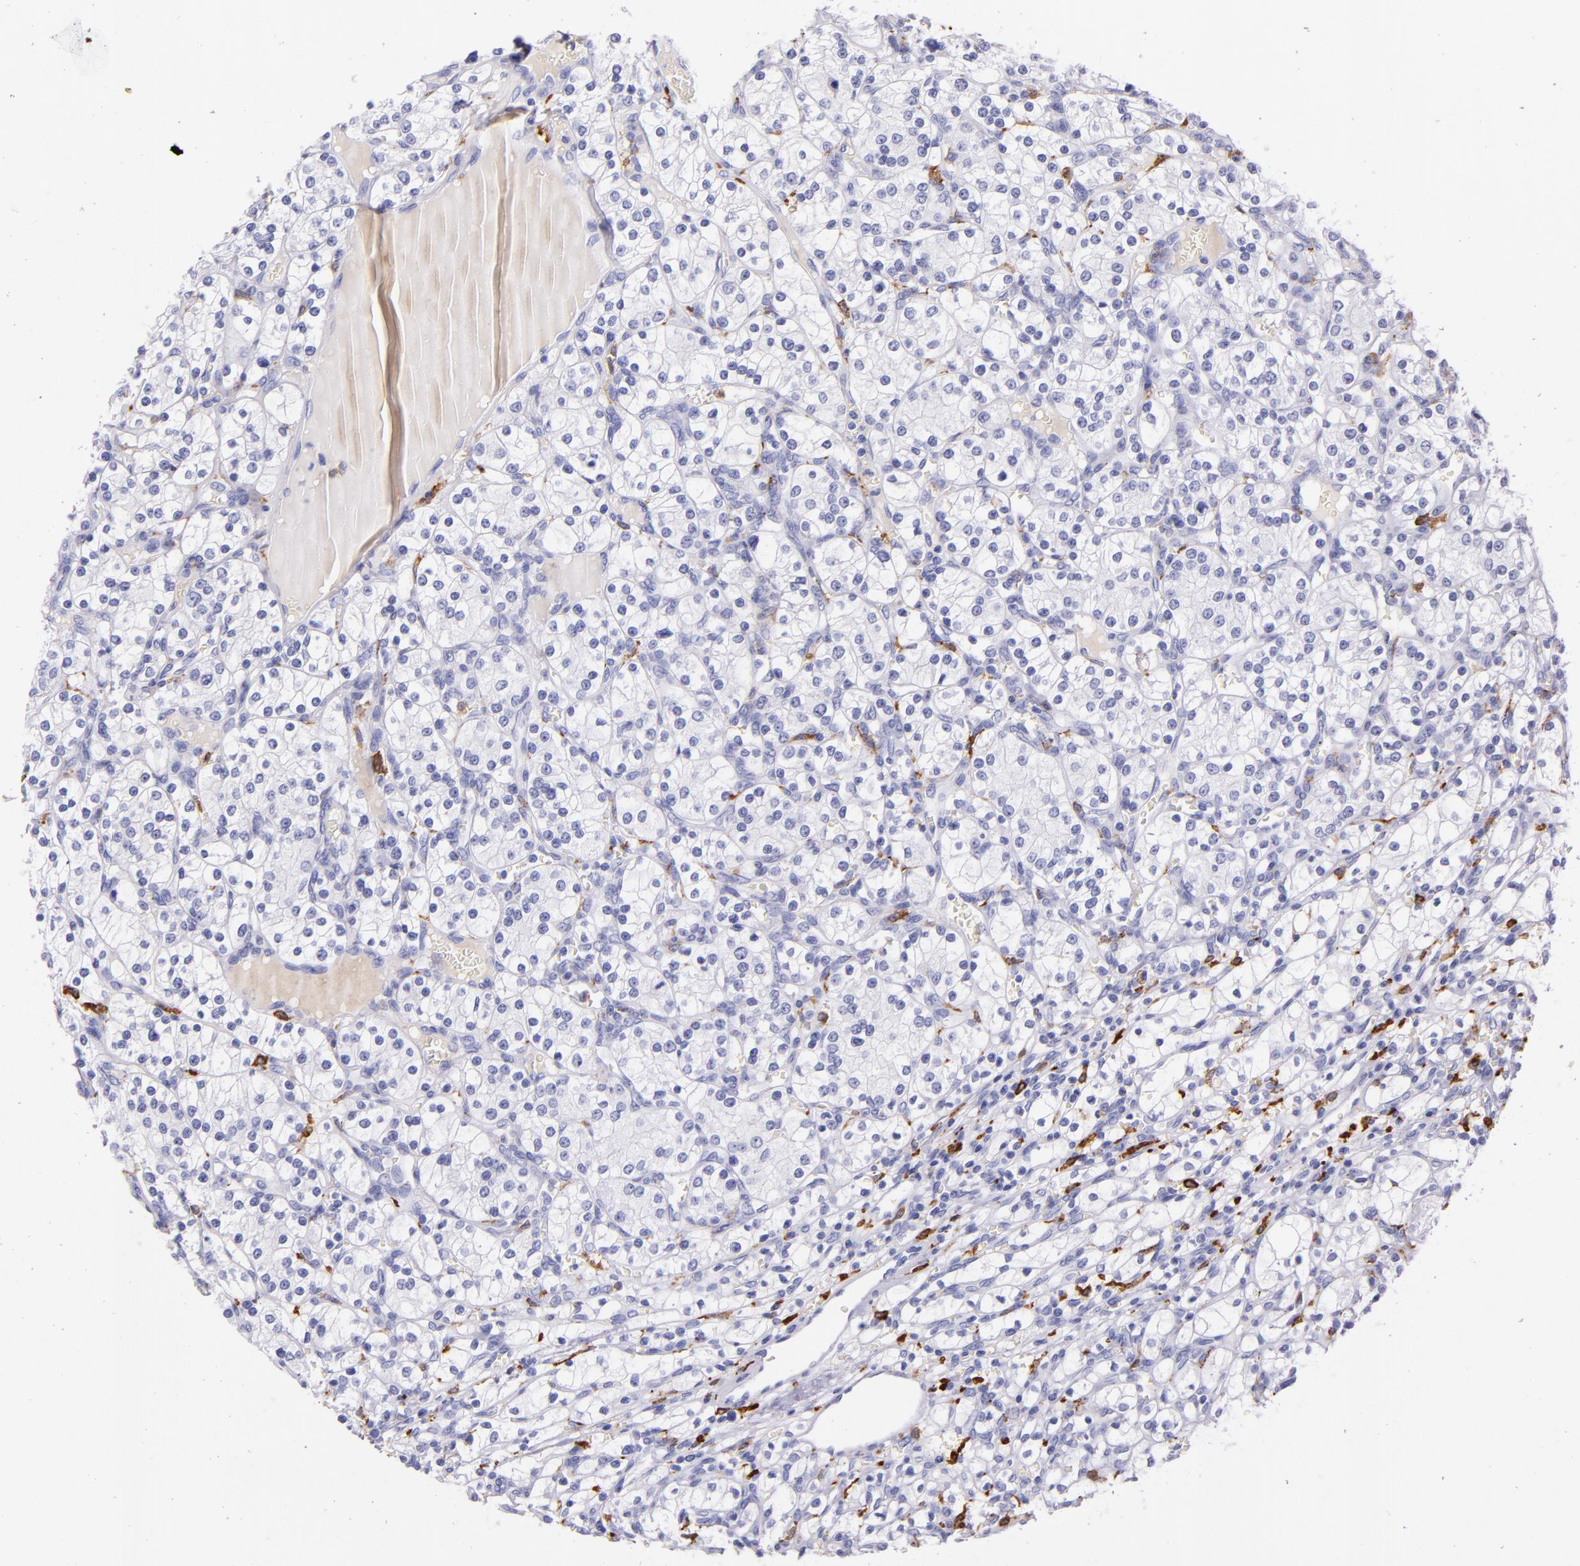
{"staining": {"intensity": "negative", "quantity": "none", "location": "none"}, "tissue": "renal cancer", "cell_type": "Tumor cells", "image_type": "cancer", "snomed": [{"axis": "morphology", "description": "Adenocarcinoma, NOS"}, {"axis": "topography", "description": "Kidney"}], "caption": "IHC image of human renal adenocarcinoma stained for a protein (brown), which exhibits no positivity in tumor cells.", "gene": "CD163", "patient": {"sex": "female", "age": 62}}